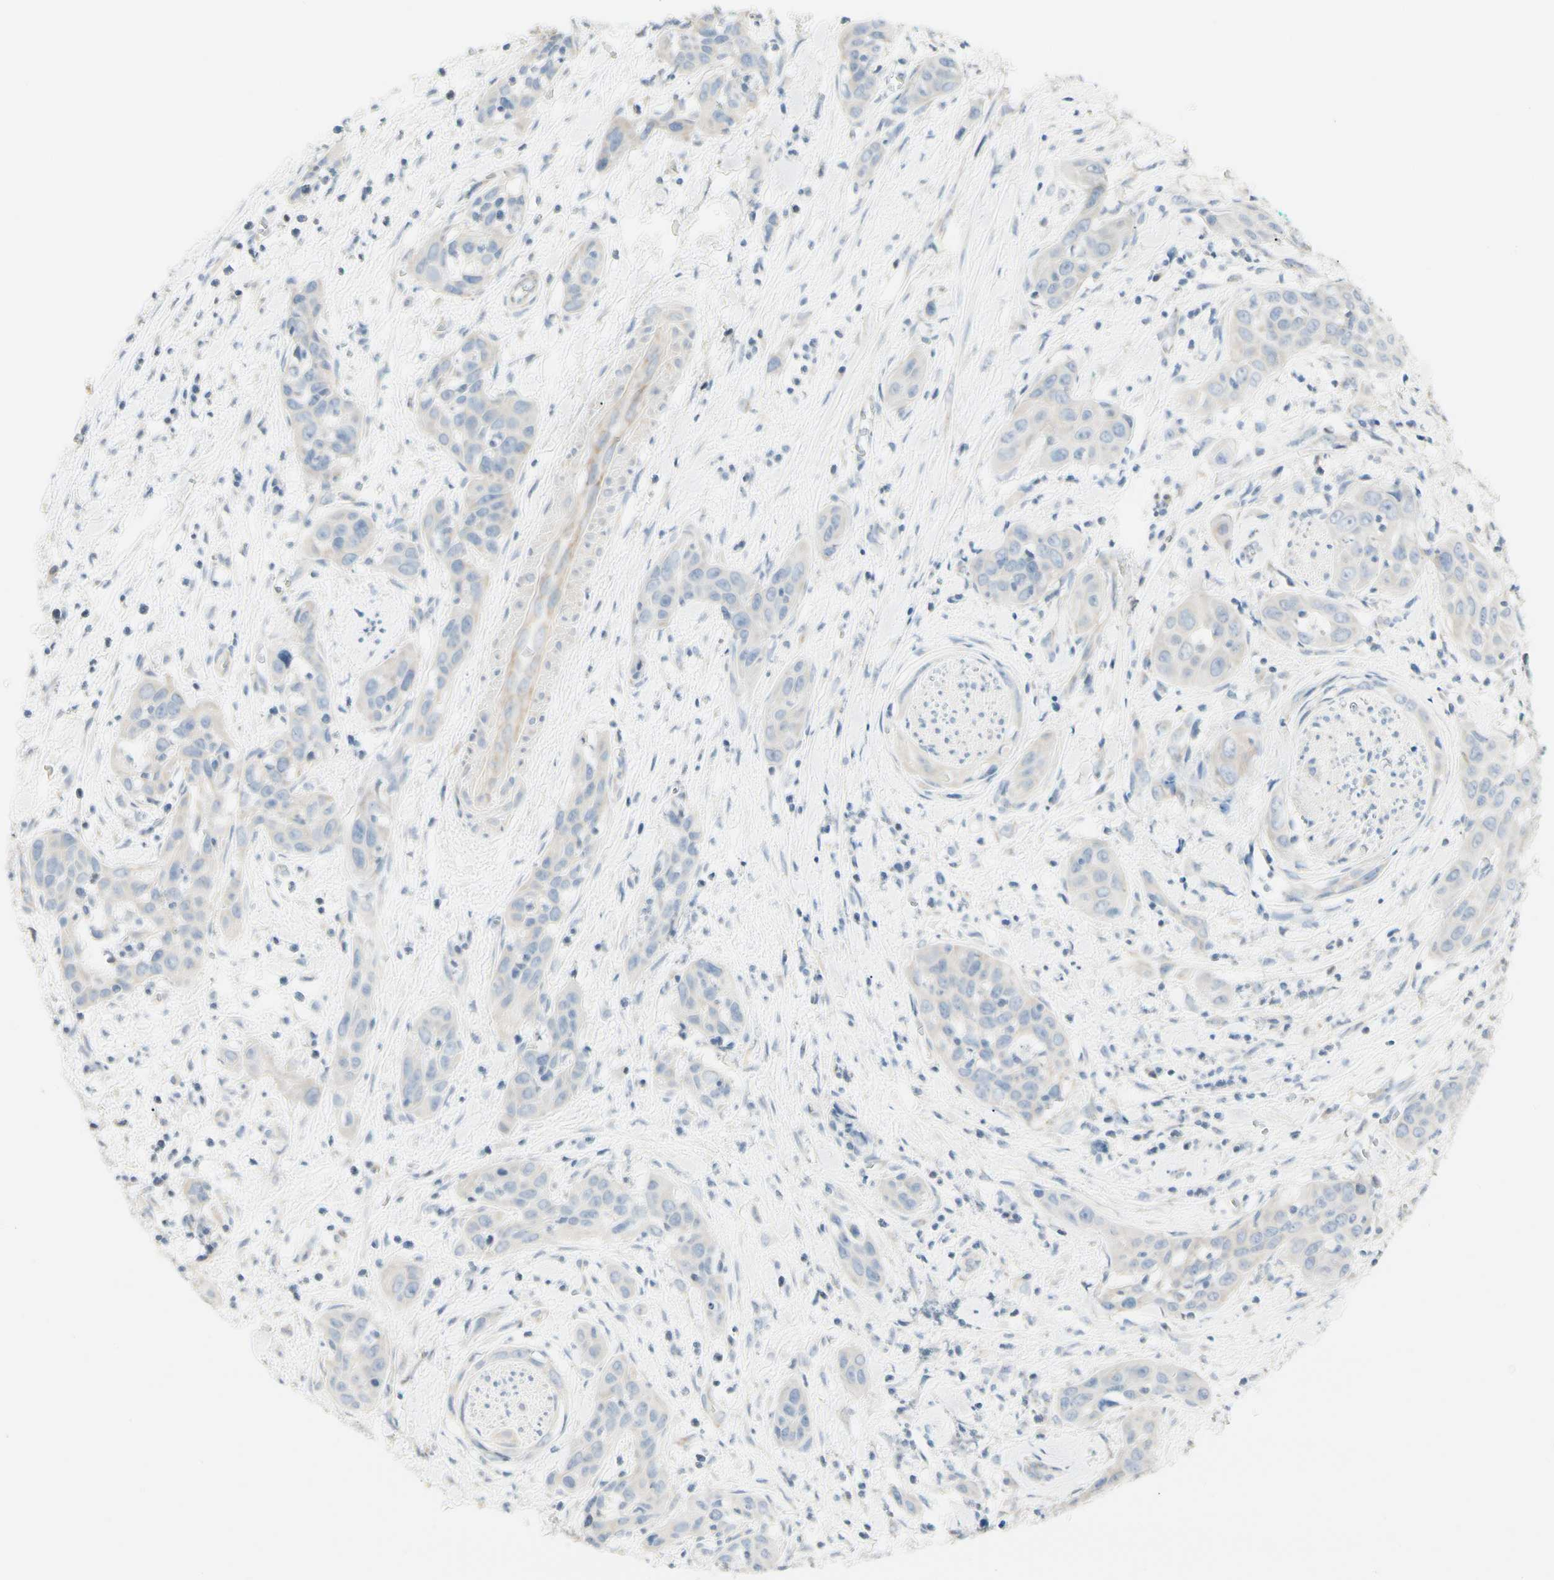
{"staining": {"intensity": "negative", "quantity": "none", "location": "none"}, "tissue": "head and neck cancer", "cell_type": "Tumor cells", "image_type": "cancer", "snomed": [{"axis": "morphology", "description": "Squamous cell carcinoma, NOS"}, {"axis": "topography", "description": "Oral tissue"}, {"axis": "topography", "description": "Head-Neck"}], "caption": "Tumor cells show no significant protein staining in head and neck cancer (squamous cell carcinoma). The staining was performed using DAB (3,3'-diaminobenzidine) to visualize the protein expression in brown, while the nuclei were stained in blue with hematoxylin (Magnification: 20x).", "gene": "ALDH18A1", "patient": {"sex": "female", "age": 50}}